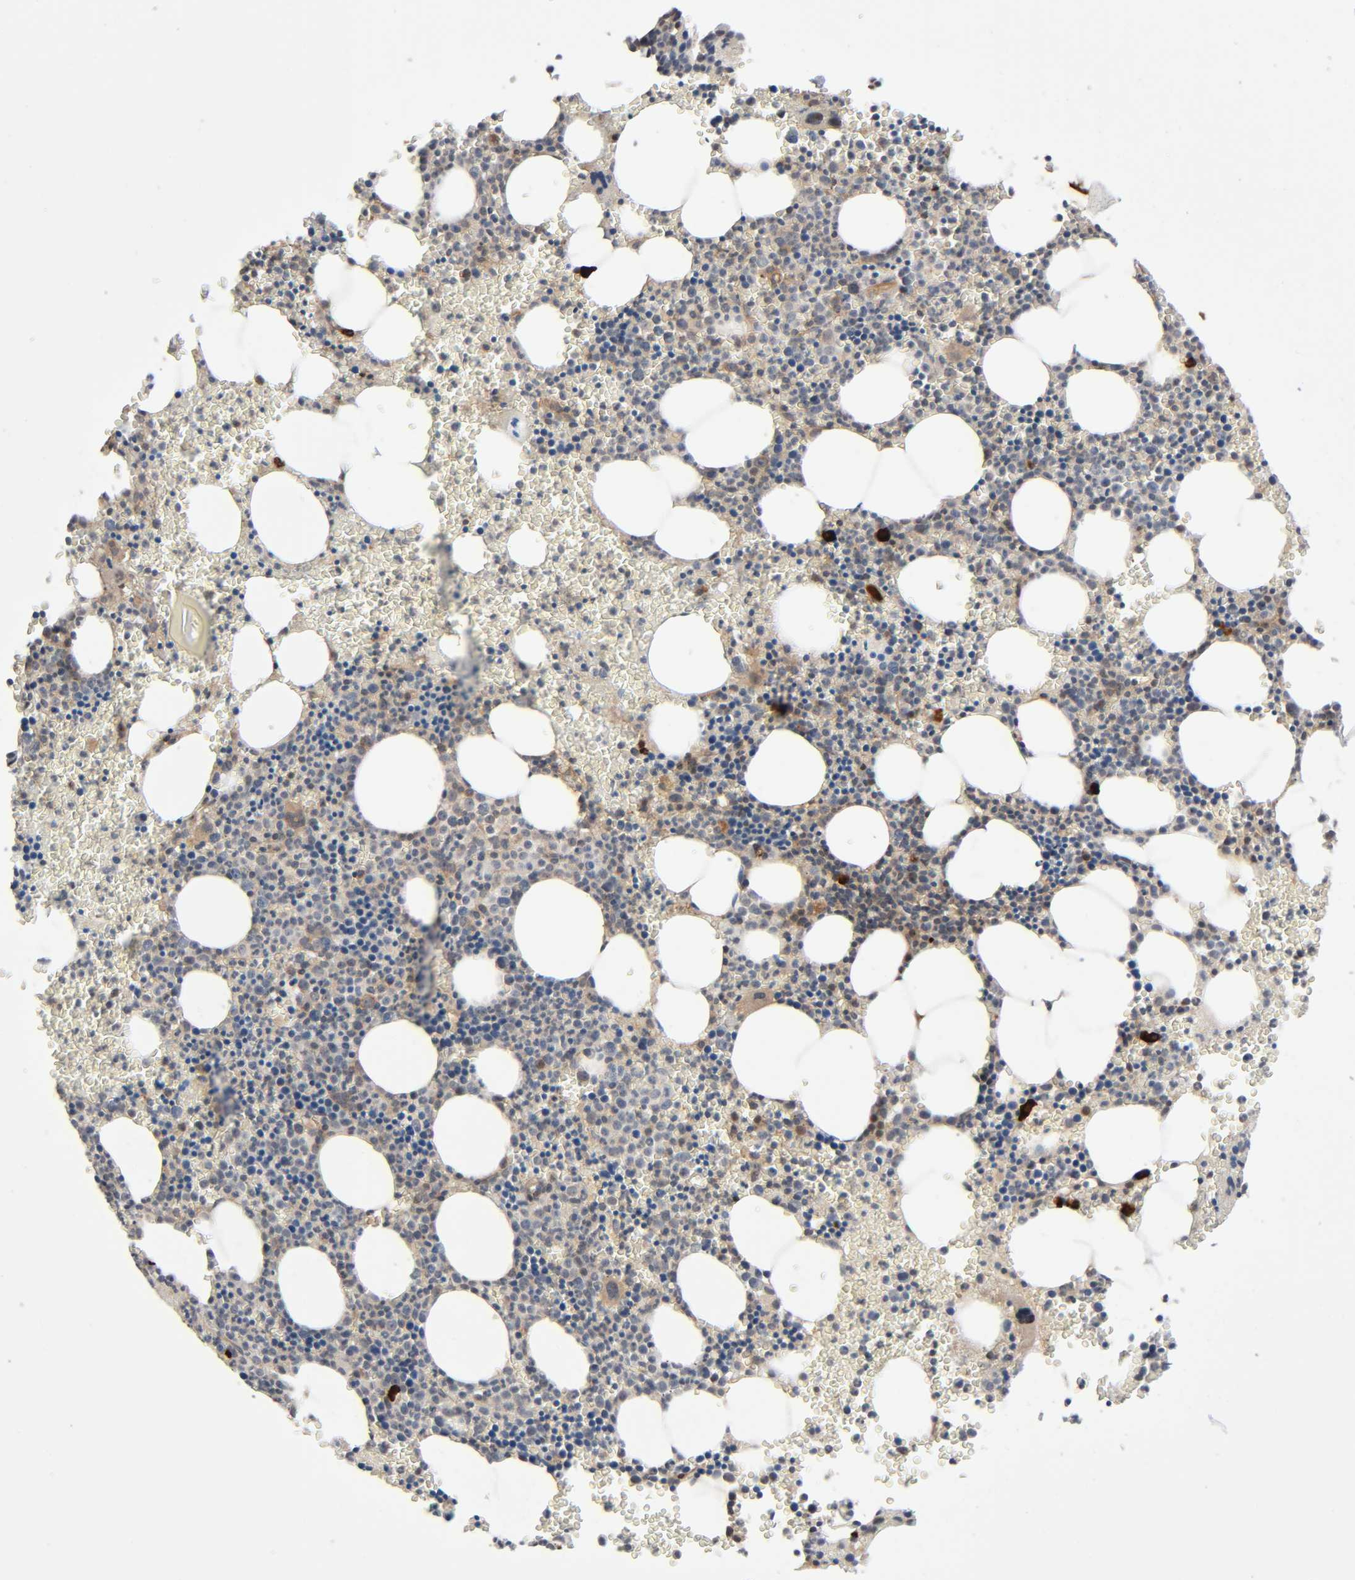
{"staining": {"intensity": "moderate", "quantity": "25%-75%", "location": "cytoplasmic/membranous"}, "tissue": "bone marrow", "cell_type": "Hematopoietic cells", "image_type": "normal", "snomed": [{"axis": "morphology", "description": "Normal tissue, NOS"}, {"axis": "topography", "description": "Bone marrow"}], "caption": "Moderate cytoplasmic/membranous expression for a protein is appreciated in about 25%-75% of hematopoietic cells of benign bone marrow using immunohistochemistry (IHC).", "gene": "PPP2R1B", "patient": {"sex": "female", "age": 68}}